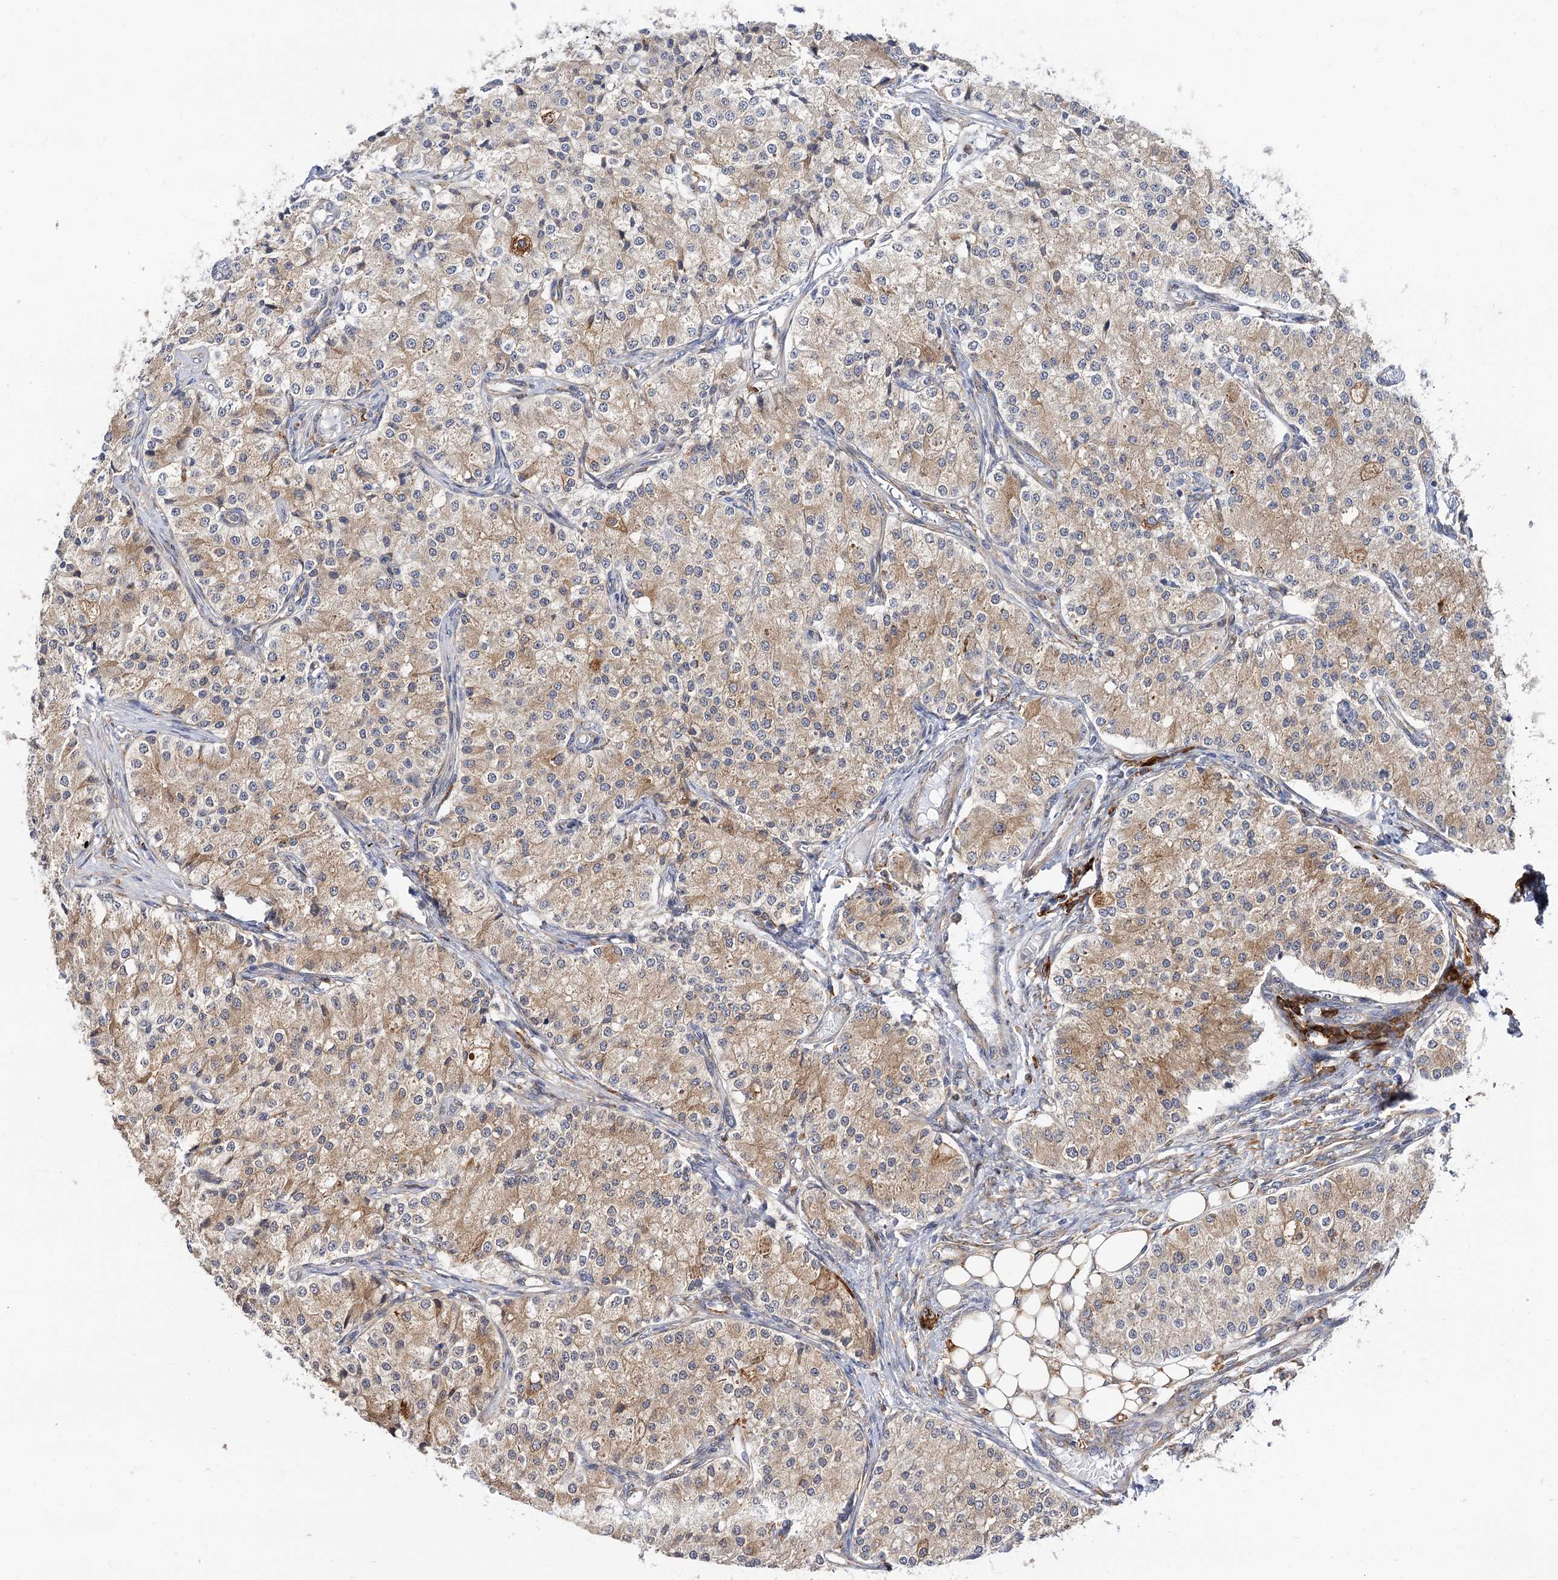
{"staining": {"intensity": "moderate", "quantity": ">75%", "location": "cytoplasmic/membranous"}, "tissue": "carcinoid", "cell_type": "Tumor cells", "image_type": "cancer", "snomed": [{"axis": "morphology", "description": "Carcinoid, malignant, NOS"}, {"axis": "topography", "description": "Colon"}], "caption": "A high-resolution image shows immunohistochemistry staining of carcinoid (malignant), which demonstrates moderate cytoplasmic/membranous staining in approximately >75% of tumor cells.", "gene": "PPIP5K2", "patient": {"sex": "female", "age": 52}}